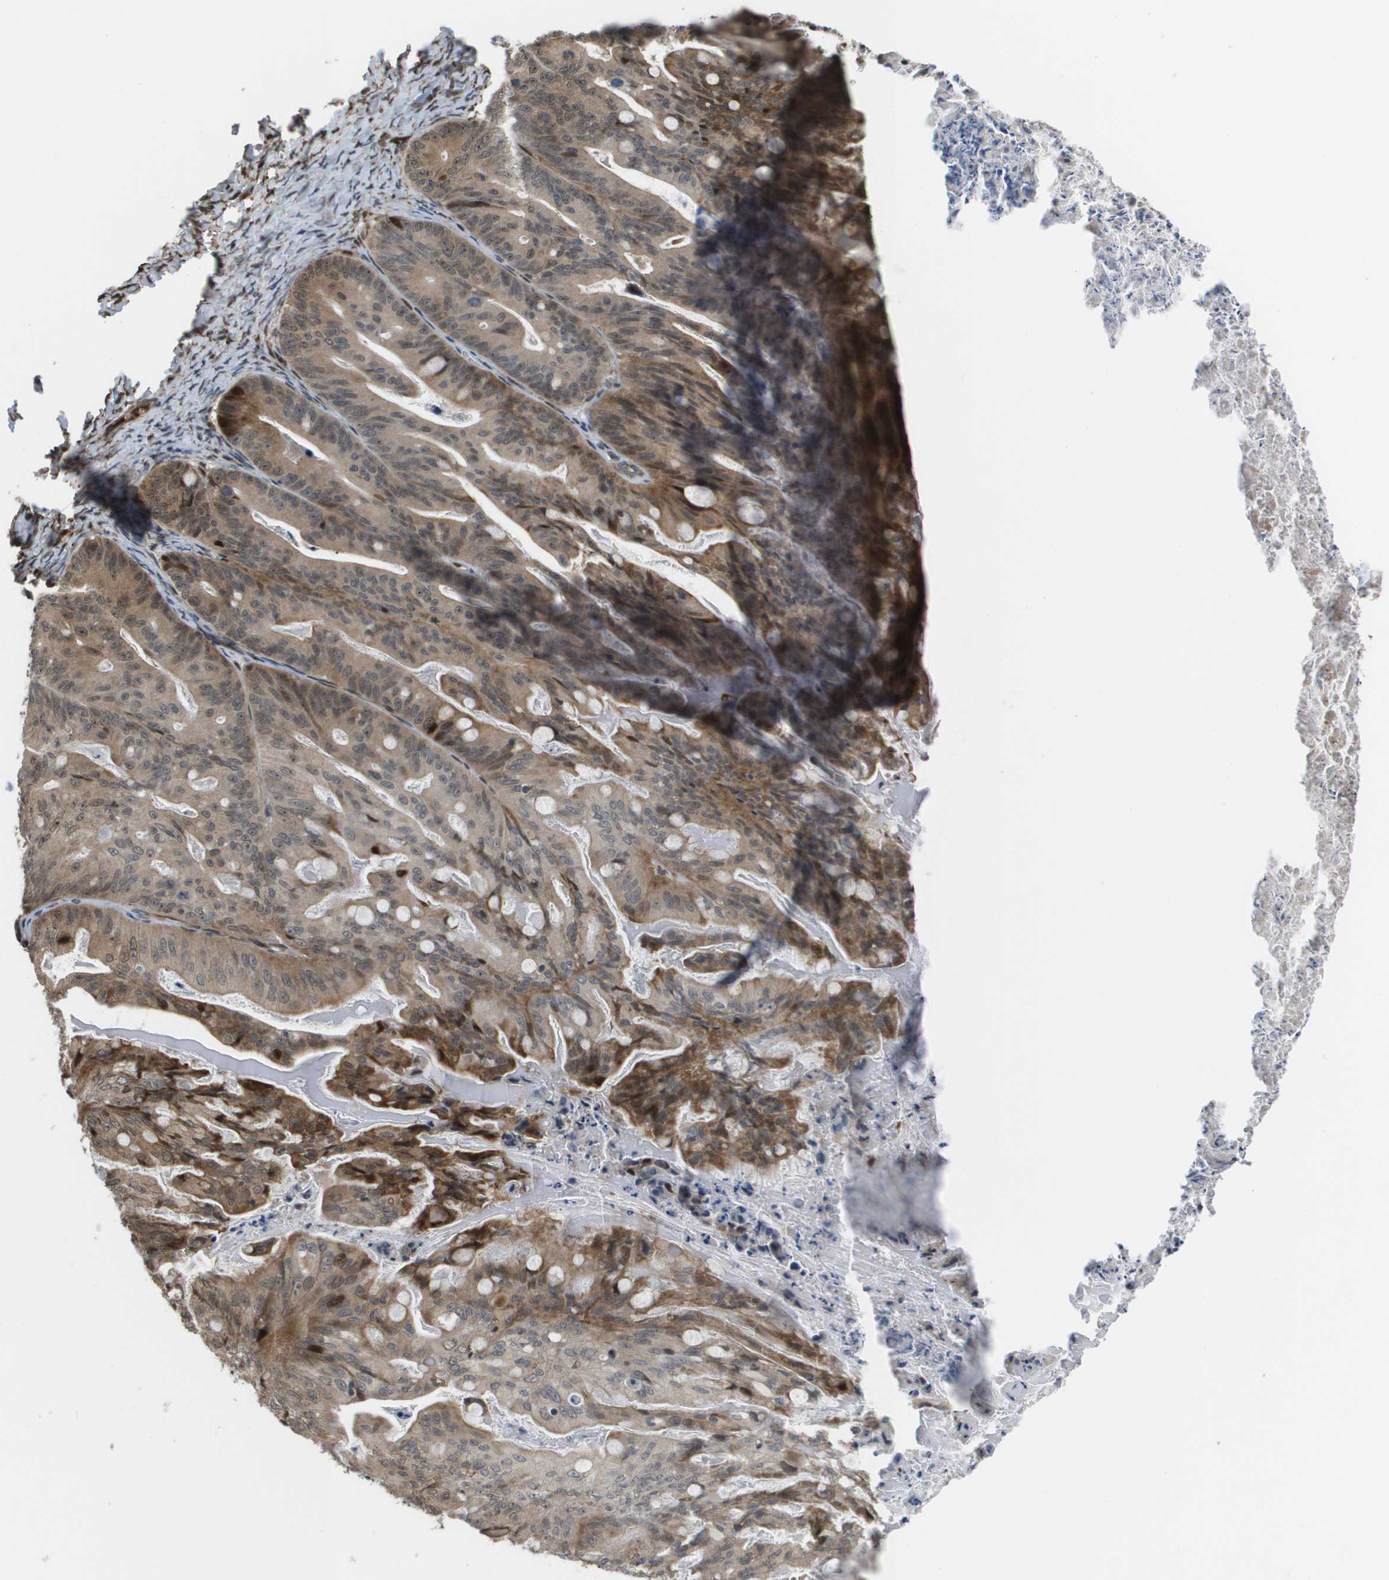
{"staining": {"intensity": "strong", "quantity": "<25%", "location": "cytoplasmic/membranous,nuclear"}, "tissue": "ovarian cancer", "cell_type": "Tumor cells", "image_type": "cancer", "snomed": [{"axis": "morphology", "description": "Cystadenocarcinoma, mucinous, NOS"}, {"axis": "topography", "description": "Ovary"}], "caption": "Immunohistochemistry (DAB (3,3'-diaminobenzidine)) staining of human ovarian mucinous cystadenocarcinoma displays strong cytoplasmic/membranous and nuclear protein positivity in about <25% of tumor cells. (DAB (3,3'-diaminobenzidine) IHC, brown staining for protein, blue staining for nuclei).", "gene": "AXIN2", "patient": {"sex": "female", "age": 37}}